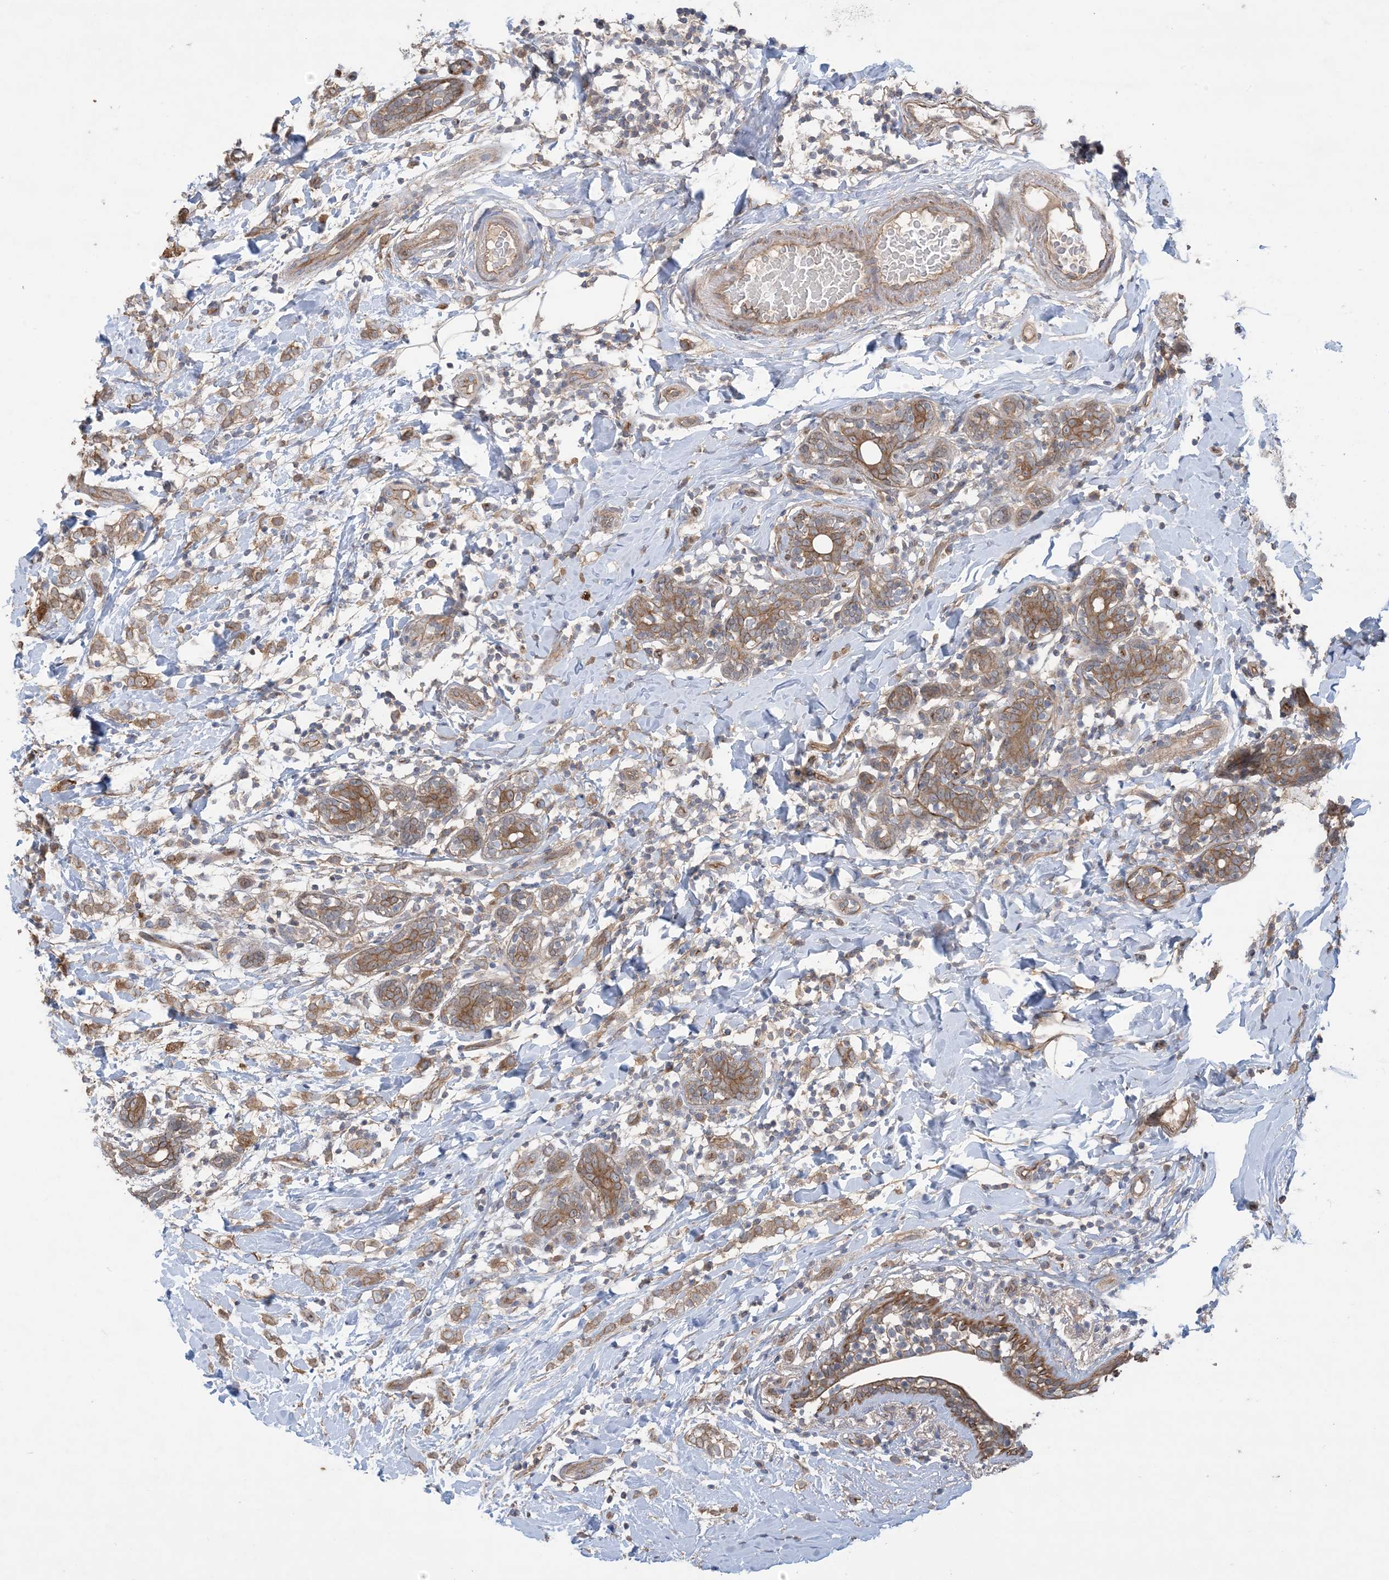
{"staining": {"intensity": "moderate", "quantity": ">75%", "location": "cytoplasmic/membranous"}, "tissue": "breast cancer", "cell_type": "Tumor cells", "image_type": "cancer", "snomed": [{"axis": "morphology", "description": "Normal tissue, NOS"}, {"axis": "morphology", "description": "Lobular carcinoma"}, {"axis": "topography", "description": "Breast"}], "caption": "Tumor cells show medium levels of moderate cytoplasmic/membranous staining in about >75% of cells in human breast cancer.", "gene": "CCNY", "patient": {"sex": "female", "age": 47}}